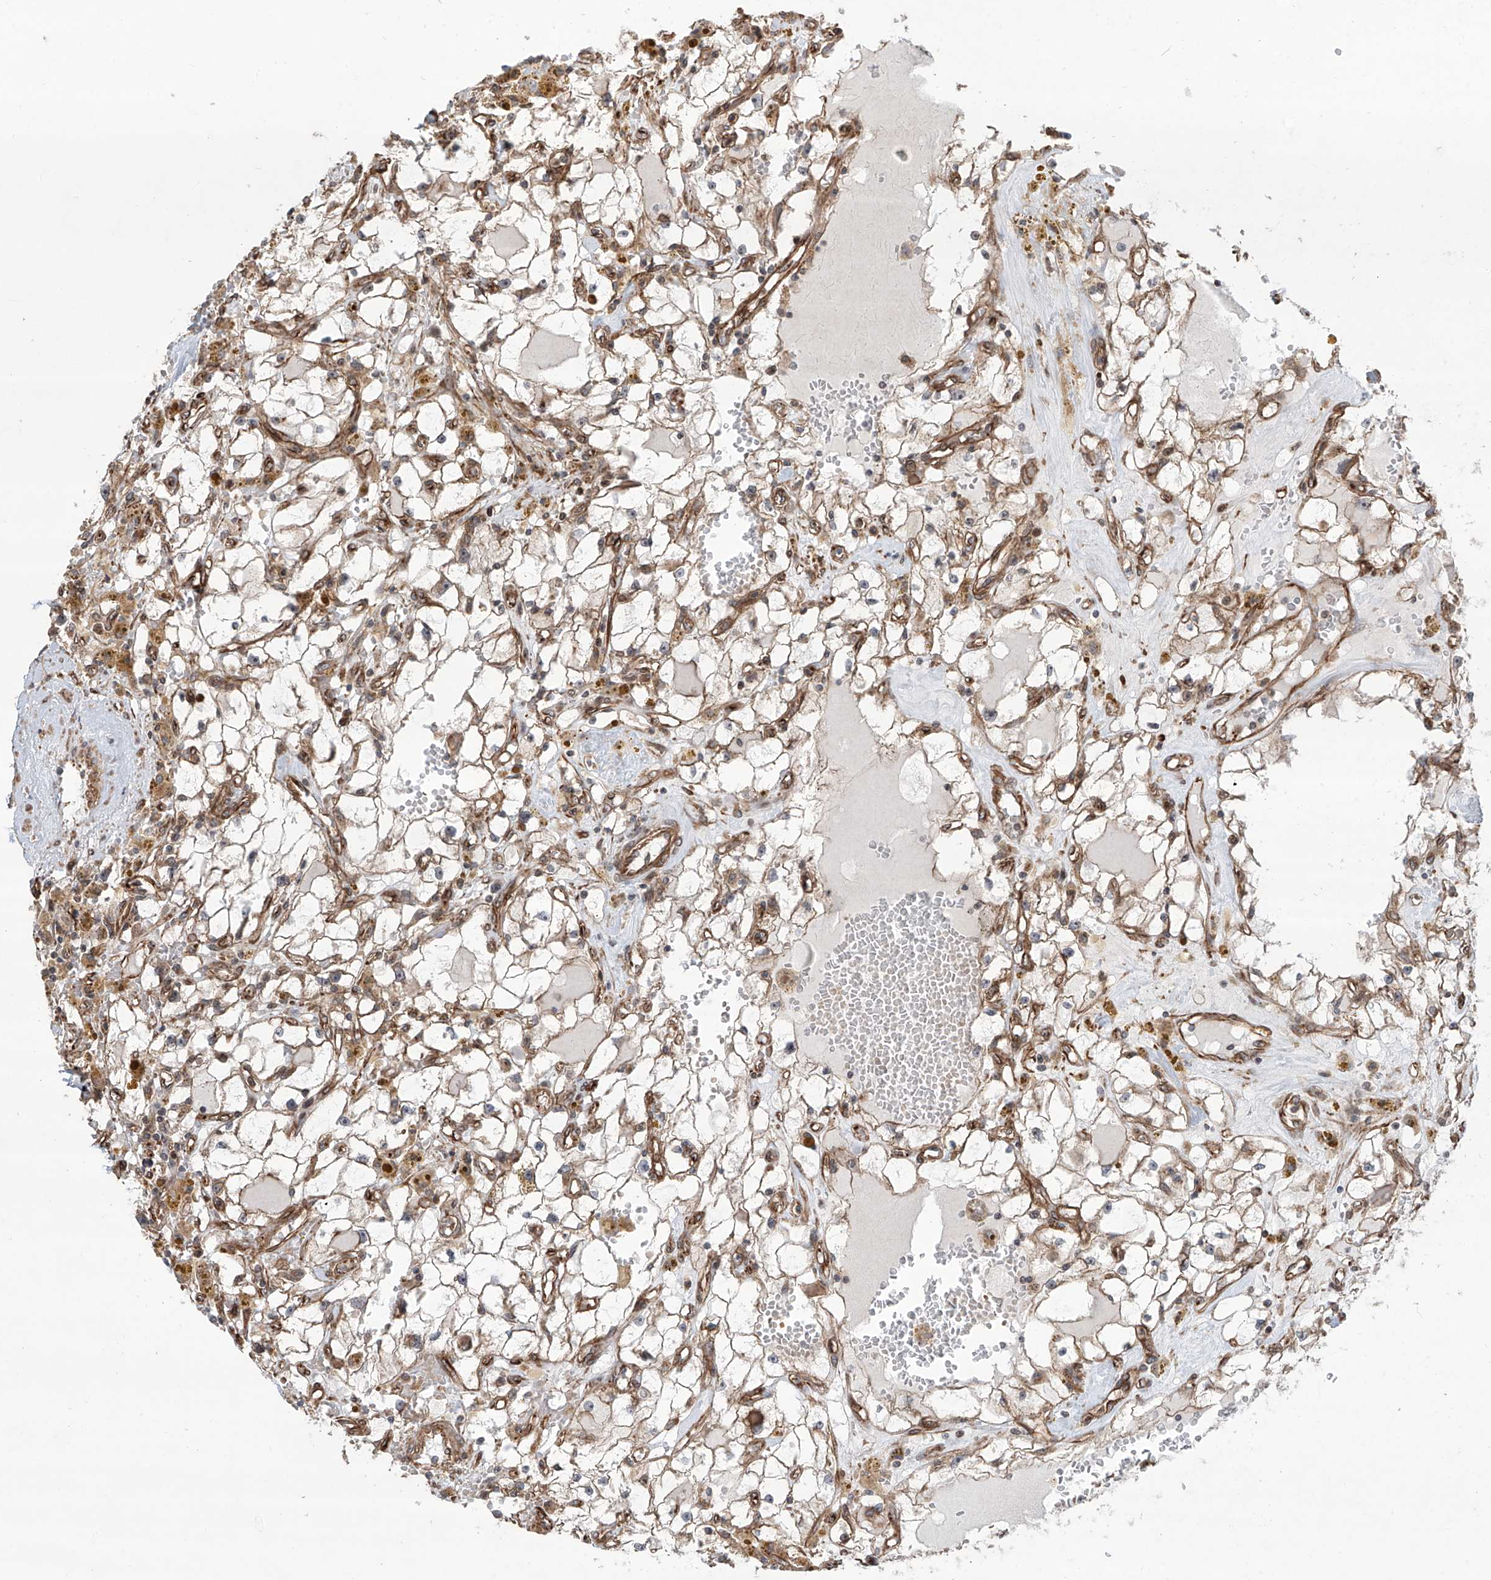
{"staining": {"intensity": "moderate", "quantity": "25%-75%", "location": "cytoplasmic/membranous"}, "tissue": "renal cancer", "cell_type": "Tumor cells", "image_type": "cancer", "snomed": [{"axis": "morphology", "description": "Adenocarcinoma, NOS"}, {"axis": "topography", "description": "Kidney"}], "caption": "DAB (3,3'-diaminobenzidine) immunohistochemical staining of human renal adenocarcinoma displays moderate cytoplasmic/membranous protein expression in approximately 25%-75% of tumor cells.", "gene": "APAF1", "patient": {"sex": "male", "age": 56}}